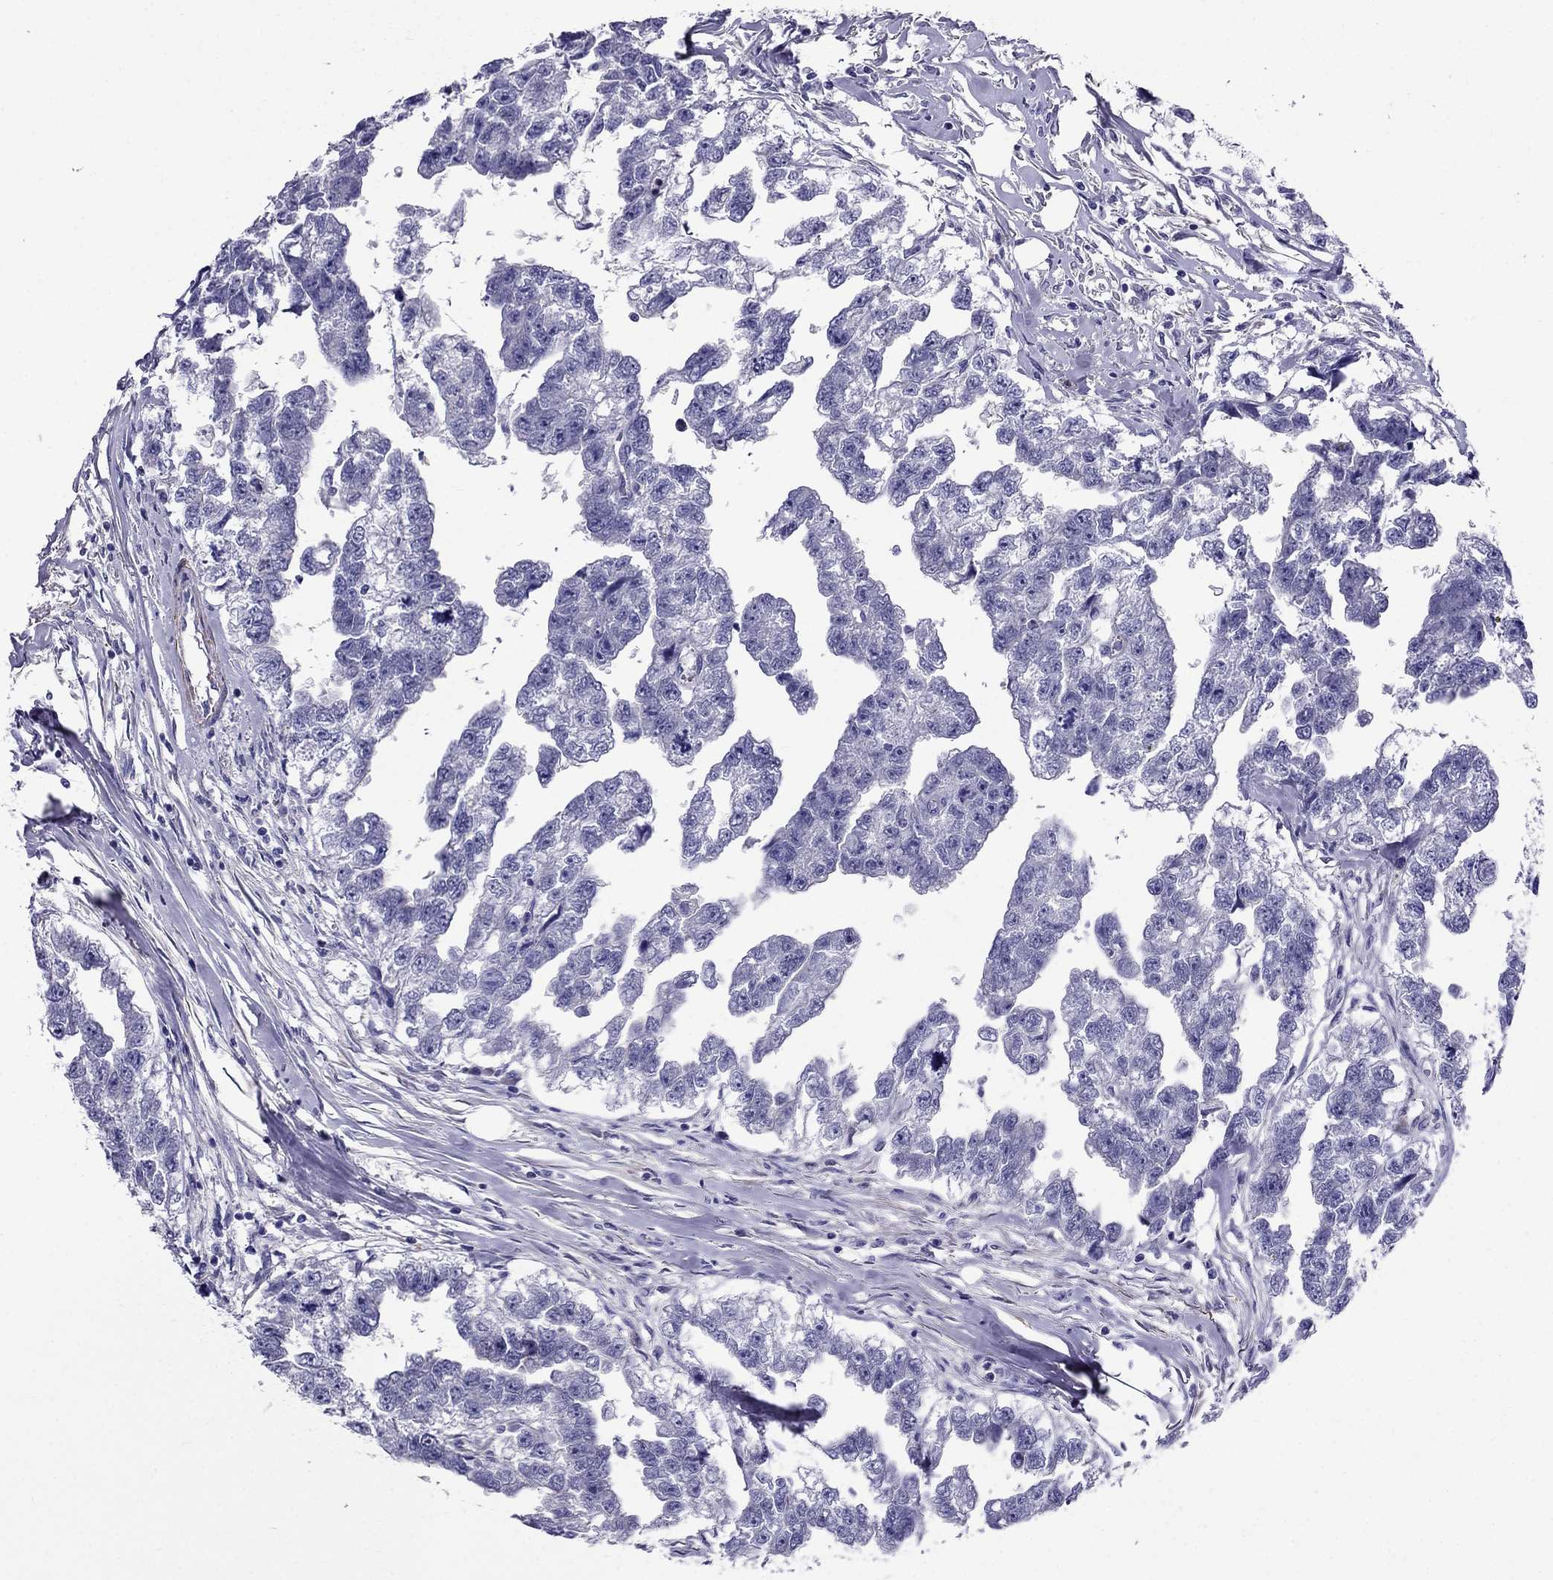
{"staining": {"intensity": "negative", "quantity": "none", "location": "none"}, "tissue": "testis cancer", "cell_type": "Tumor cells", "image_type": "cancer", "snomed": [{"axis": "morphology", "description": "Carcinoma, Embryonal, NOS"}, {"axis": "morphology", "description": "Teratoma, malignant, NOS"}, {"axis": "topography", "description": "Testis"}], "caption": "Immunohistochemical staining of human testis cancer (teratoma (malignant)) reveals no significant expression in tumor cells.", "gene": "GPR50", "patient": {"sex": "male", "age": 44}}